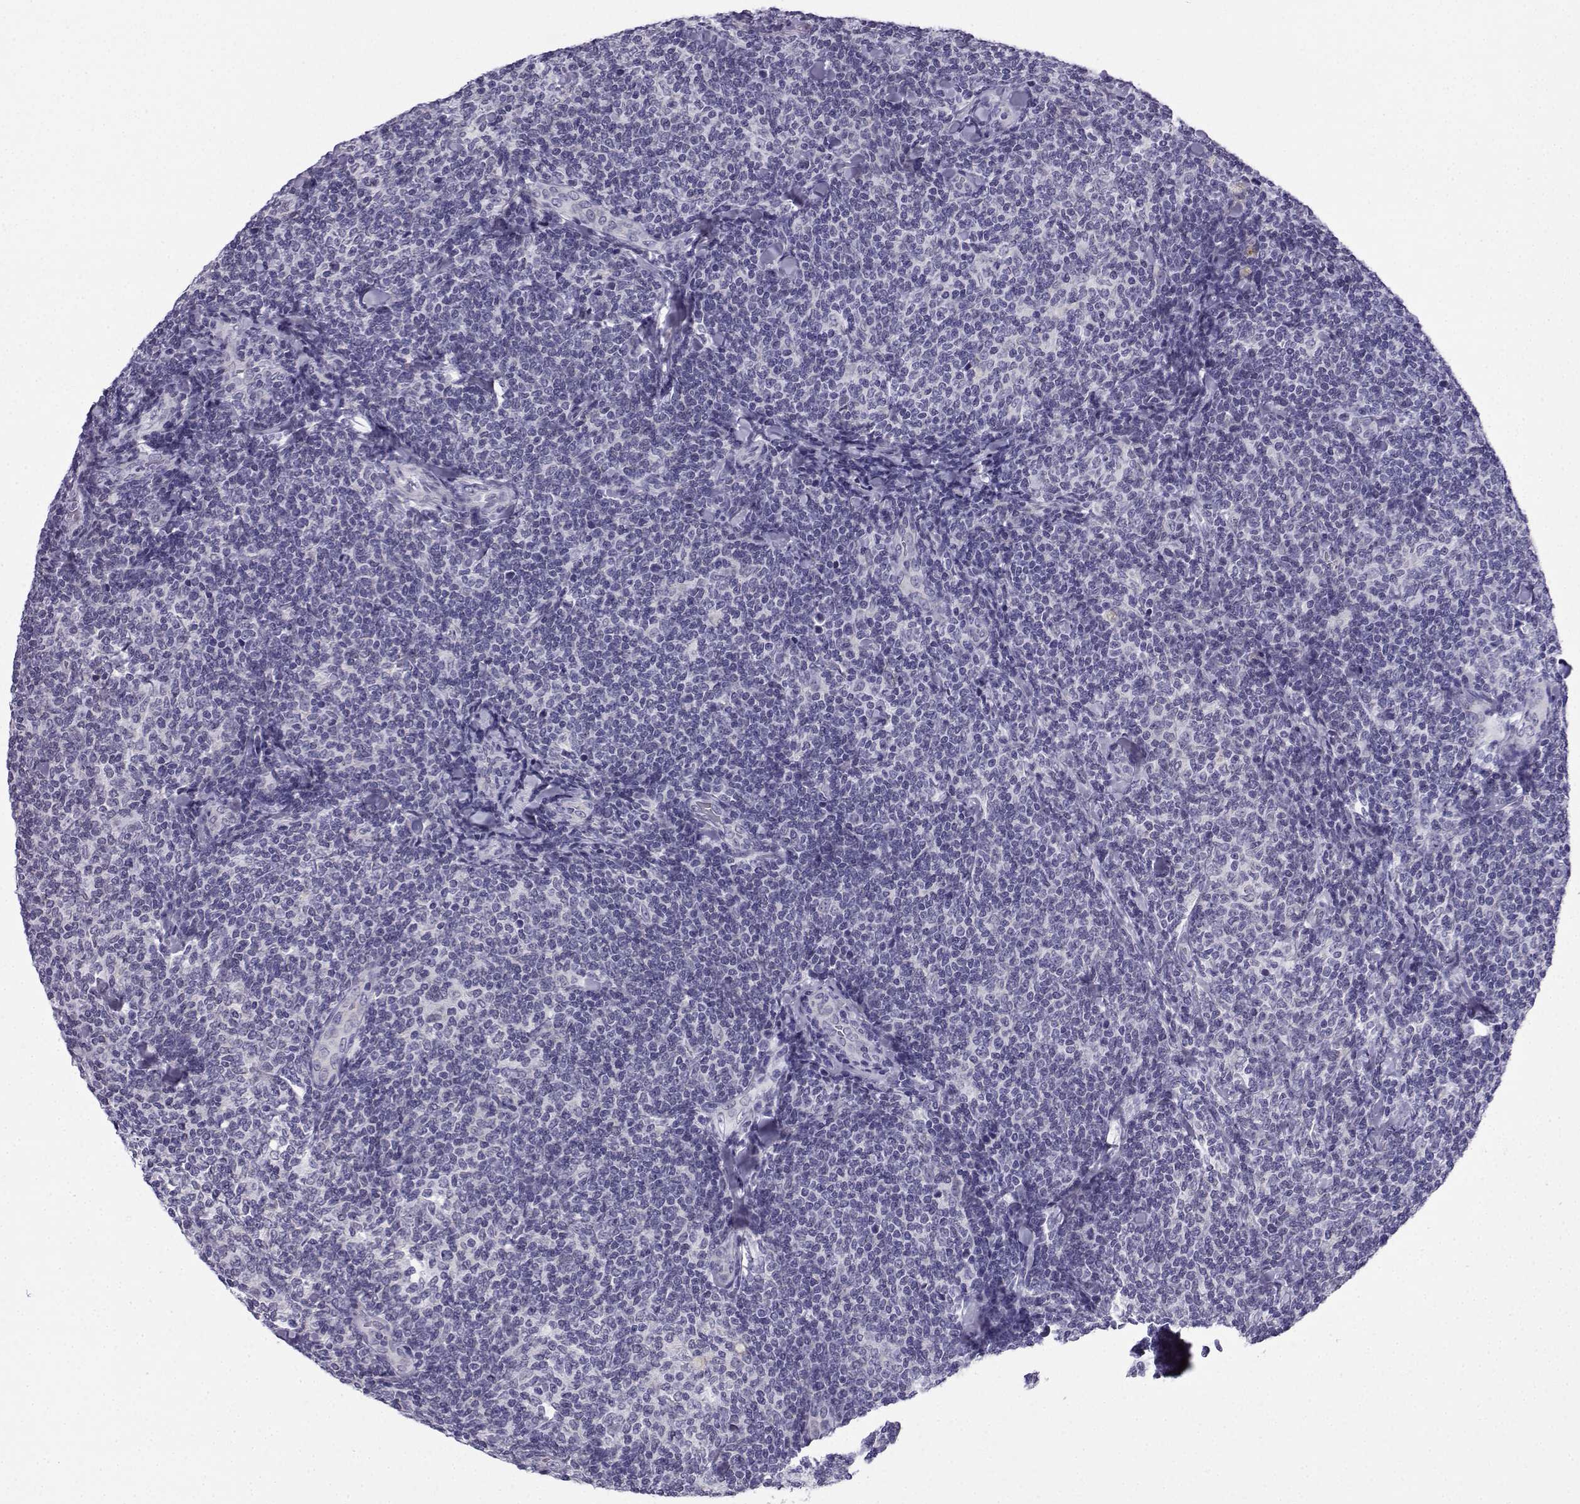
{"staining": {"intensity": "negative", "quantity": "none", "location": "none"}, "tissue": "lymphoma", "cell_type": "Tumor cells", "image_type": "cancer", "snomed": [{"axis": "morphology", "description": "Malignant lymphoma, non-Hodgkin's type, Low grade"}, {"axis": "topography", "description": "Lymph node"}], "caption": "Protein analysis of lymphoma shows no significant staining in tumor cells. (DAB (3,3'-diaminobenzidine) immunohistochemistry visualized using brightfield microscopy, high magnification).", "gene": "ACRBP", "patient": {"sex": "female", "age": 56}}